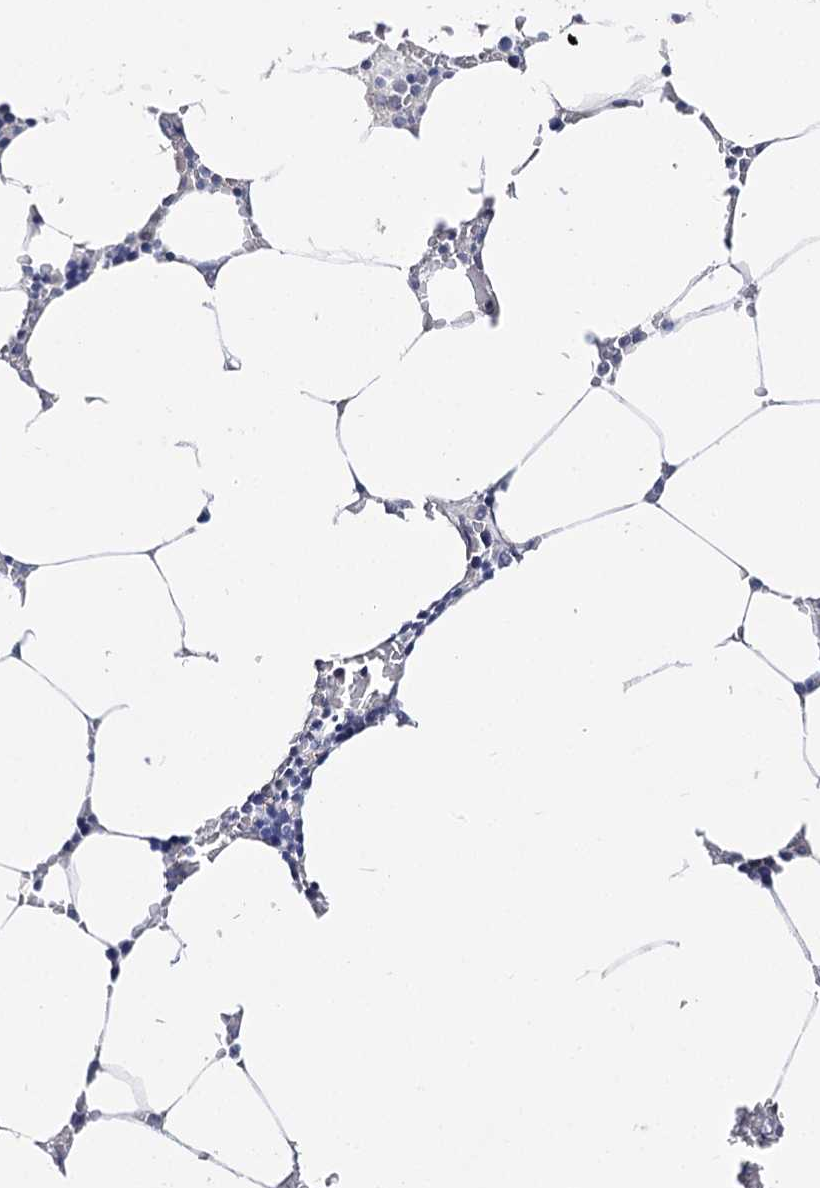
{"staining": {"intensity": "negative", "quantity": "none", "location": "none"}, "tissue": "bone marrow", "cell_type": "Hematopoietic cells", "image_type": "normal", "snomed": [{"axis": "morphology", "description": "Normal tissue, NOS"}, {"axis": "topography", "description": "Bone marrow"}], "caption": "This micrograph is of unremarkable bone marrow stained with immunohistochemistry to label a protein in brown with the nuclei are counter-stained blue. There is no expression in hematopoietic cells. (Stains: DAB immunohistochemistry (IHC) with hematoxylin counter stain, Microscopy: brightfield microscopy at high magnification).", "gene": "TMEM201", "patient": {"sex": "male", "age": 70}}